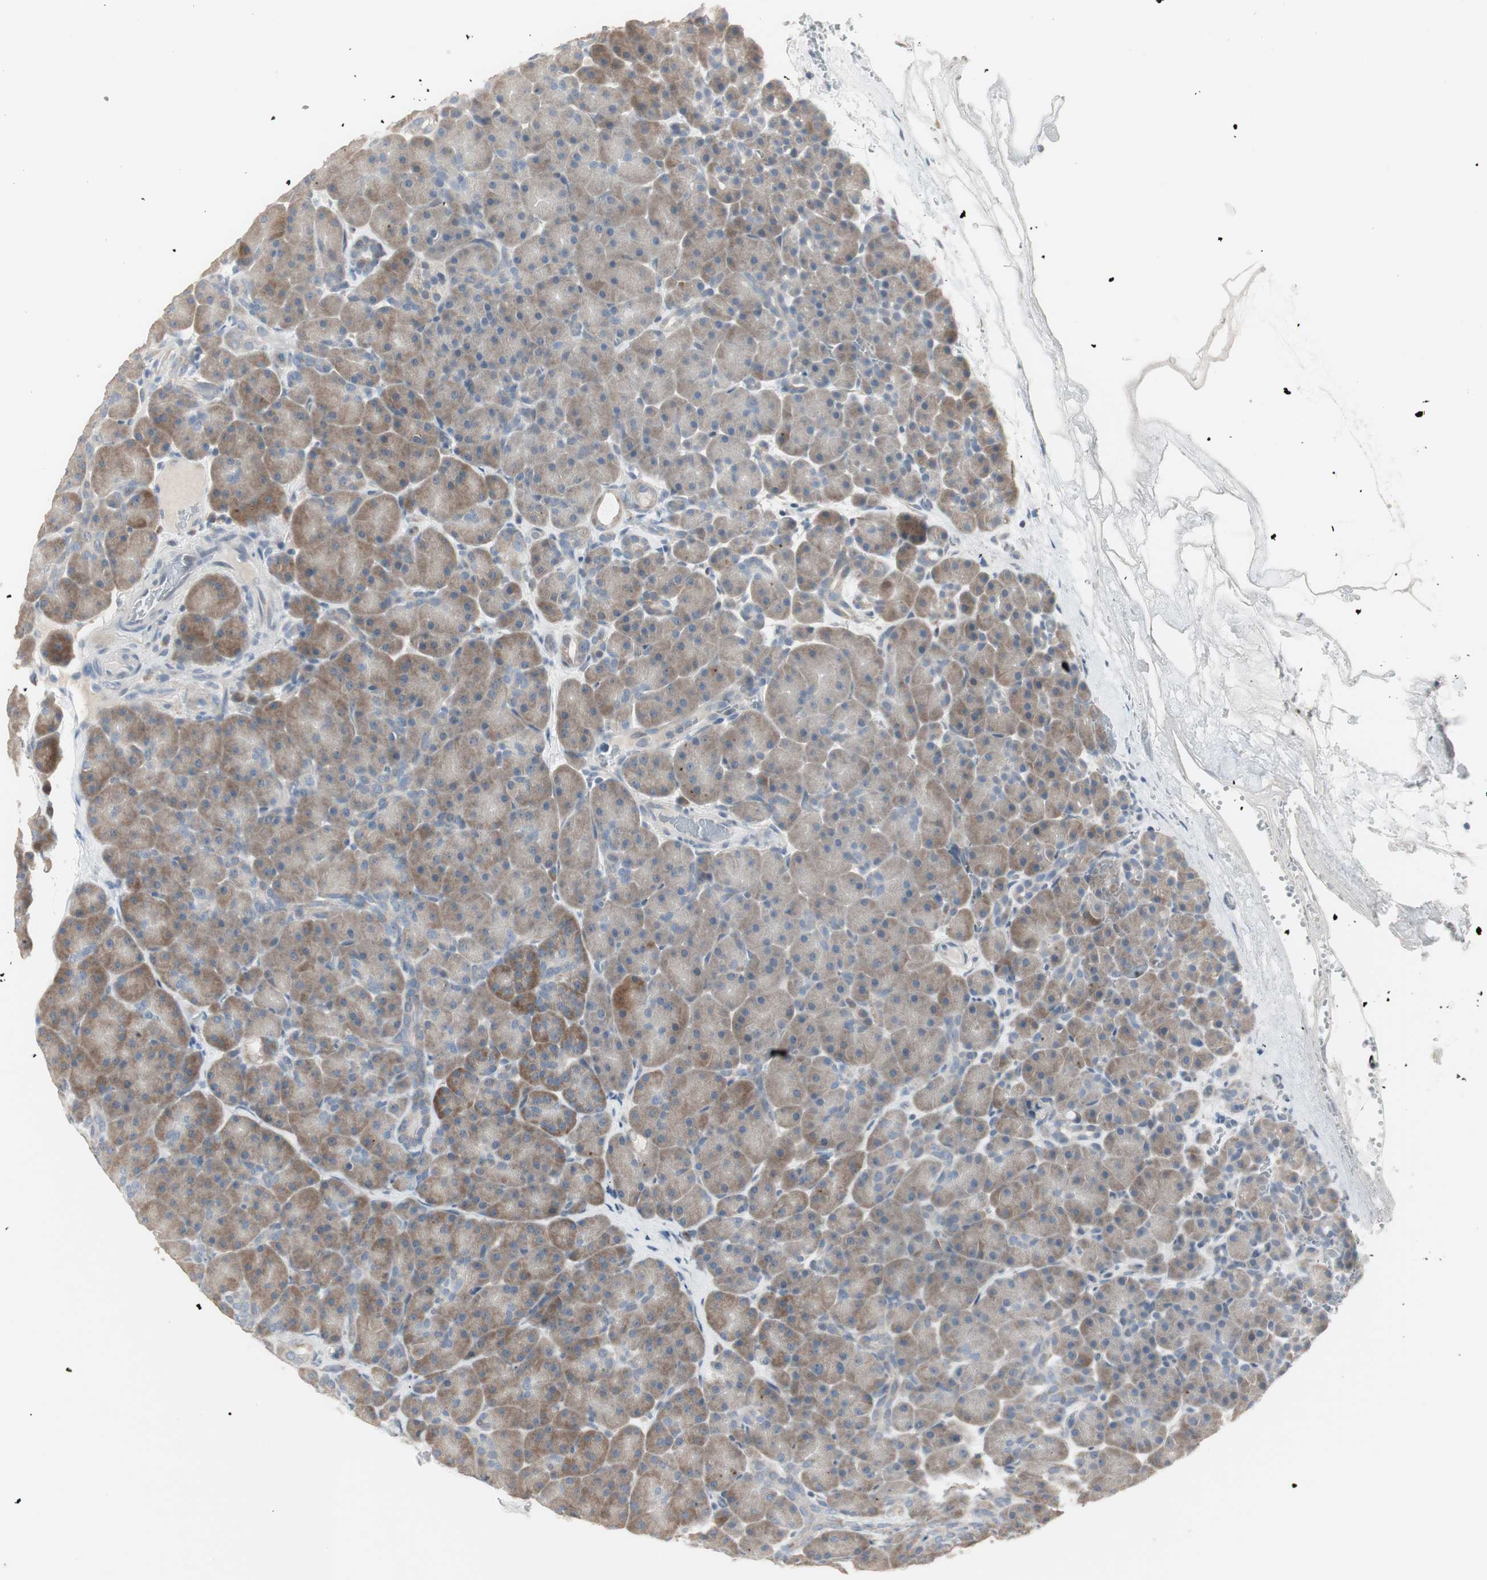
{"staining": {"intensity": "moderate", "quantity": ">75%", "location": "cytoplasmic/membranous"}, "tissue": "pancreas", "cell_type": "Exocrine glandular cells", "image_type": "normal", "snomed": [{"axis": "morphology", "description": "Normal tissue, NOS"}, {"axis": "topography", "description": "Pancreas"}], "caption": "Immunohistochemical staining of unremarkable pancreas demonstrates >75% levels of moderate cytoplasmic/membranous protein expression in about >75% of exocrine glandular cells. (IHC, brightfield microscopy, high magnification).", "gene": "PDZK1", "patient": {"sex": "male", "age": 66}}